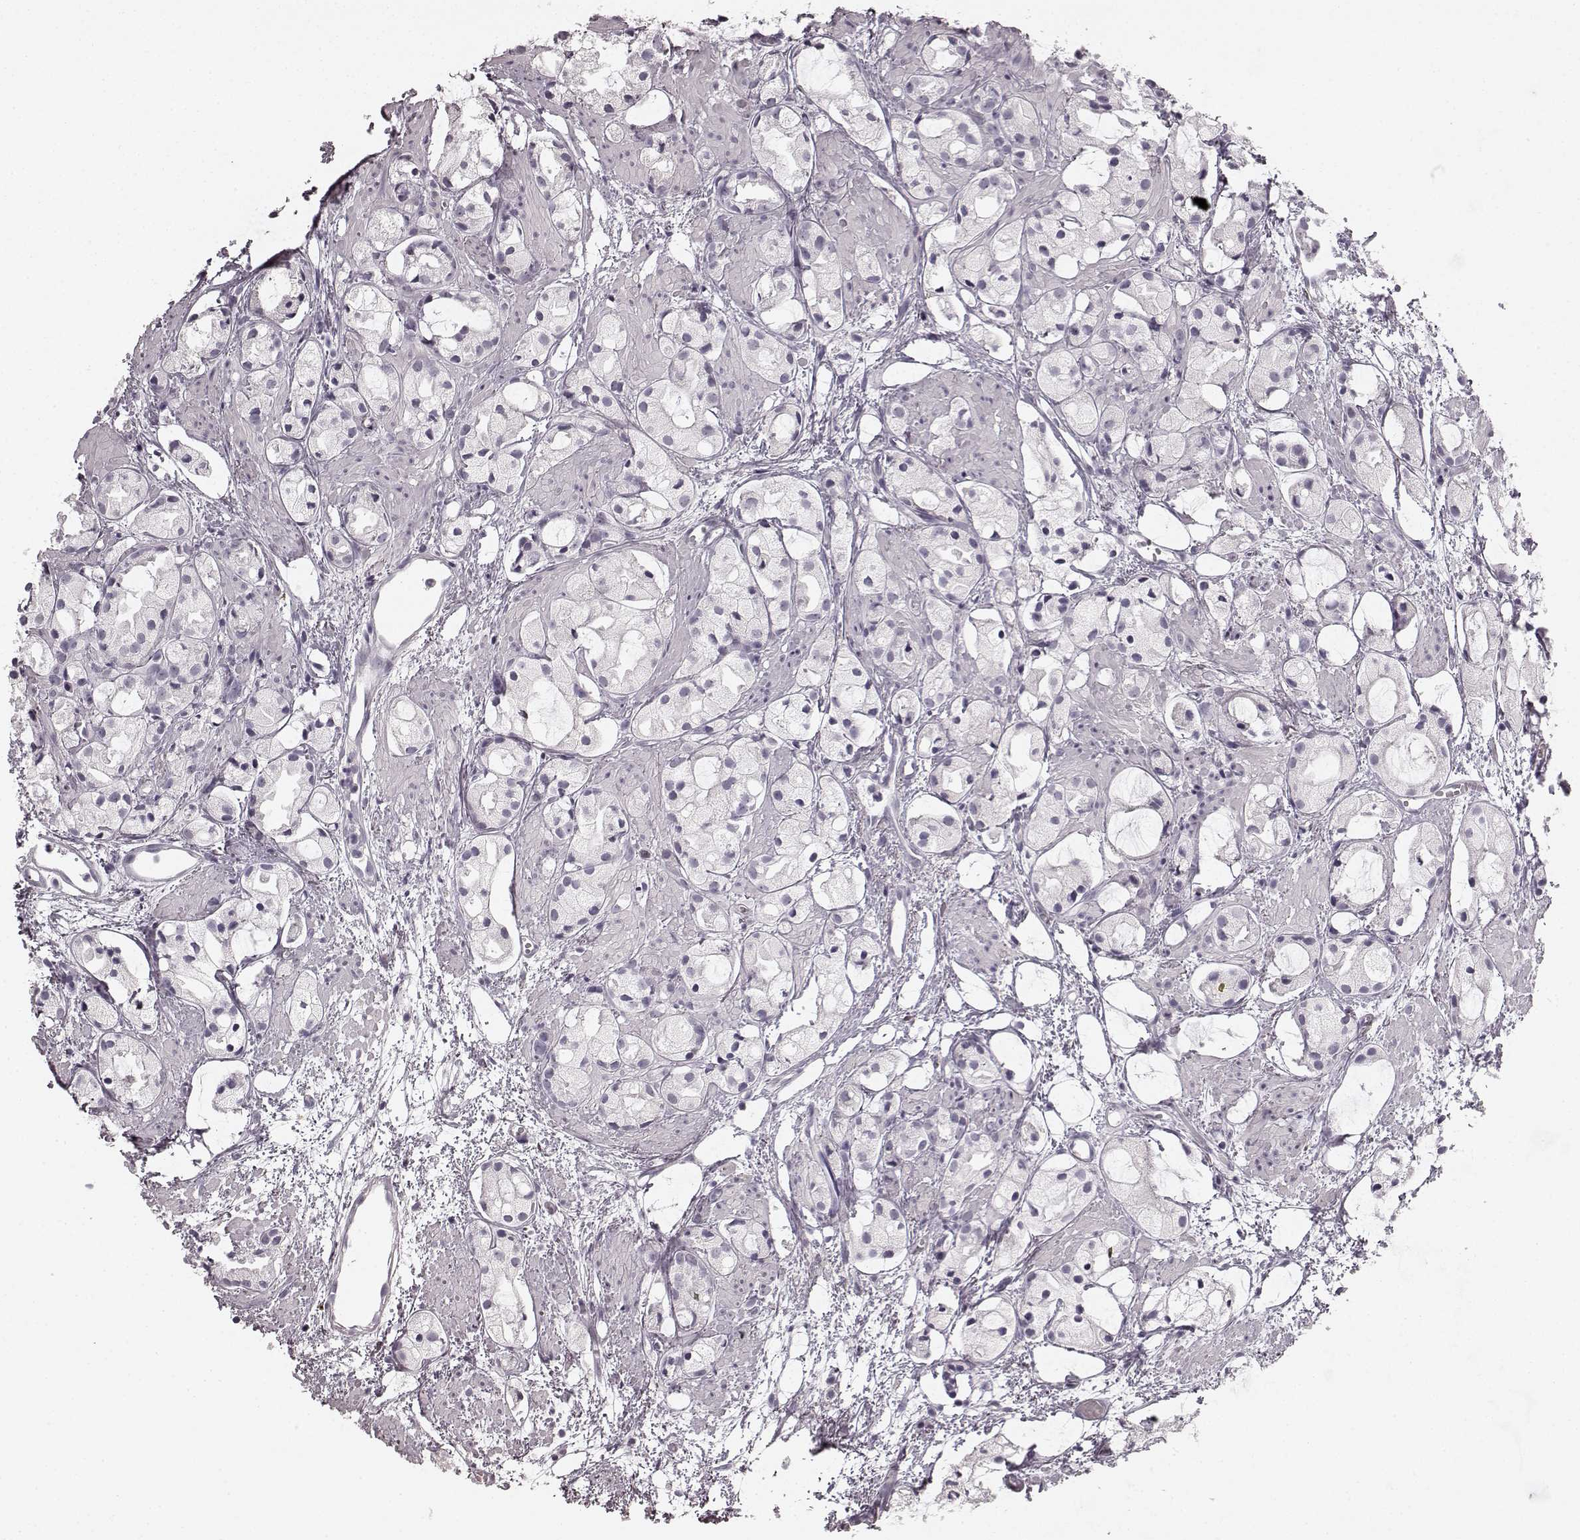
{"staining": {"intensity": "negative", "quantity": "none", "location": "none"}, "tissue": "prostate cancer", "cell_type": "Tumor cells", "image_type": "cancer", "snomed": [{"axis": "morphology", "description": "Adenocarcinoma, High grade"}, {"axis": "topography", "description": "Prostate"}], "caption": "An immunohistochemistry (IHC) micrograph of prostate cancer (adenocarcinoma (high-grade)) is shown. There is no staining in tumor cells of prostate cancer (adenocarcinoma (high-grade)).", "gene": "TMPRSS15", "patient": {"sex": "male", "age": 85}}